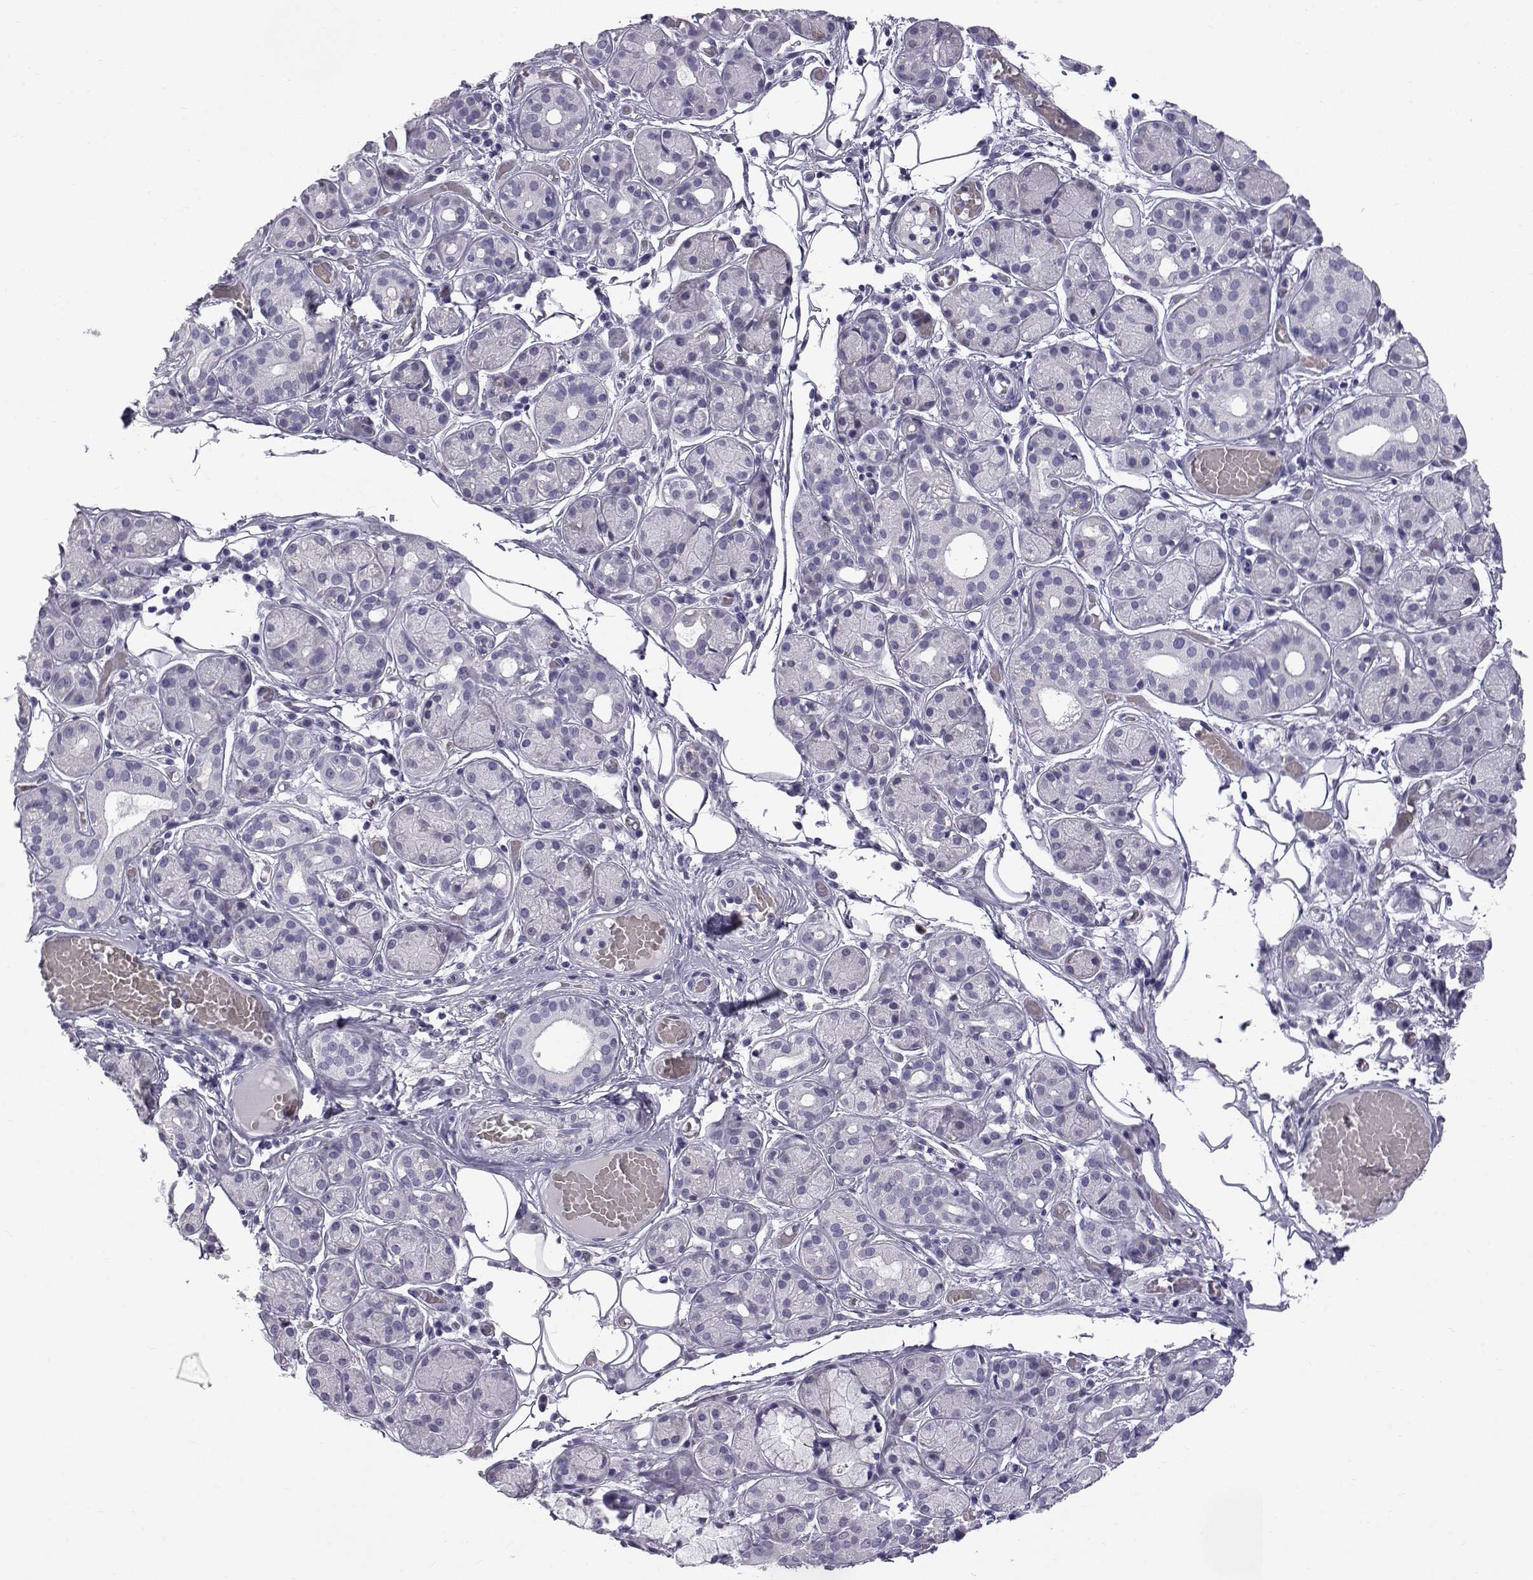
{"staining": {"intensity": "negative", "quantity": "none", "location": "none"}, "tissue": "salivary gland", "cell_type": "Glandular cells", "image_type": "normal", "snomed": [{"axis": "morphology", "description": "Normal tissue, NOS"}, {"axis": "topography", "description": "Salivary gland"}, {"axis": "topography", "description": "Peripheral nerve tissue"}], "caption": "Protein analysis of unremarkable salivary gland displays no significant expression in glandular cells.", "gene": "RNASE12", "patient": {"sex": "male", "age": 71}}